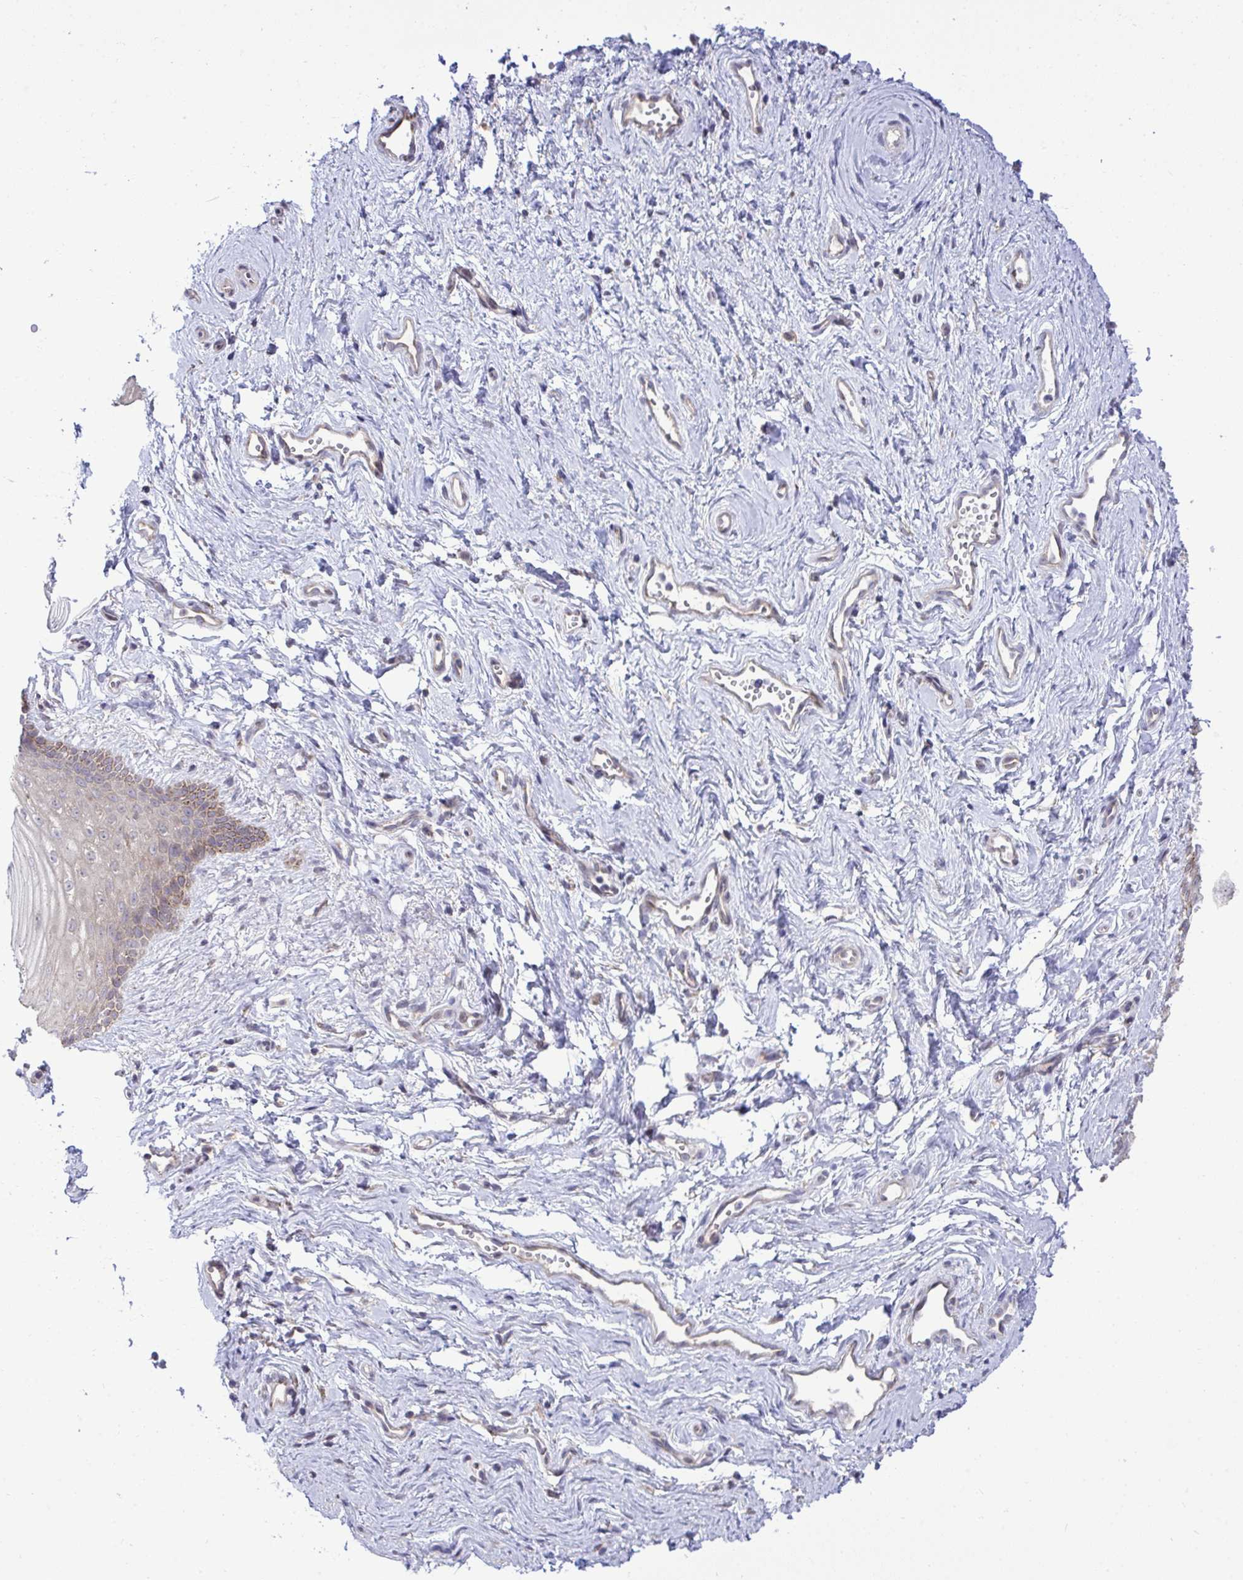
{"staining": {"intensity": "moderate", "quantity": "25%-75%", "location": "cytoplasmic/membranous"}, "tissue": "vagina", "cell_type": "Squamous epithelial cells", "image_type": "normal", "snomed": [{"axis": "morphology", "description": "Normal tissue, NOS"}, {"axis": "topography", "description": "Vagina"}], "caption": "A photomicrograph of human vagina stained for a protein demonstrates moderate cytoplasmic/membranous brown staining in squamous epithelial cells.", "gene": "XAF1", "patient": {"sex": "female", "age": 38}}